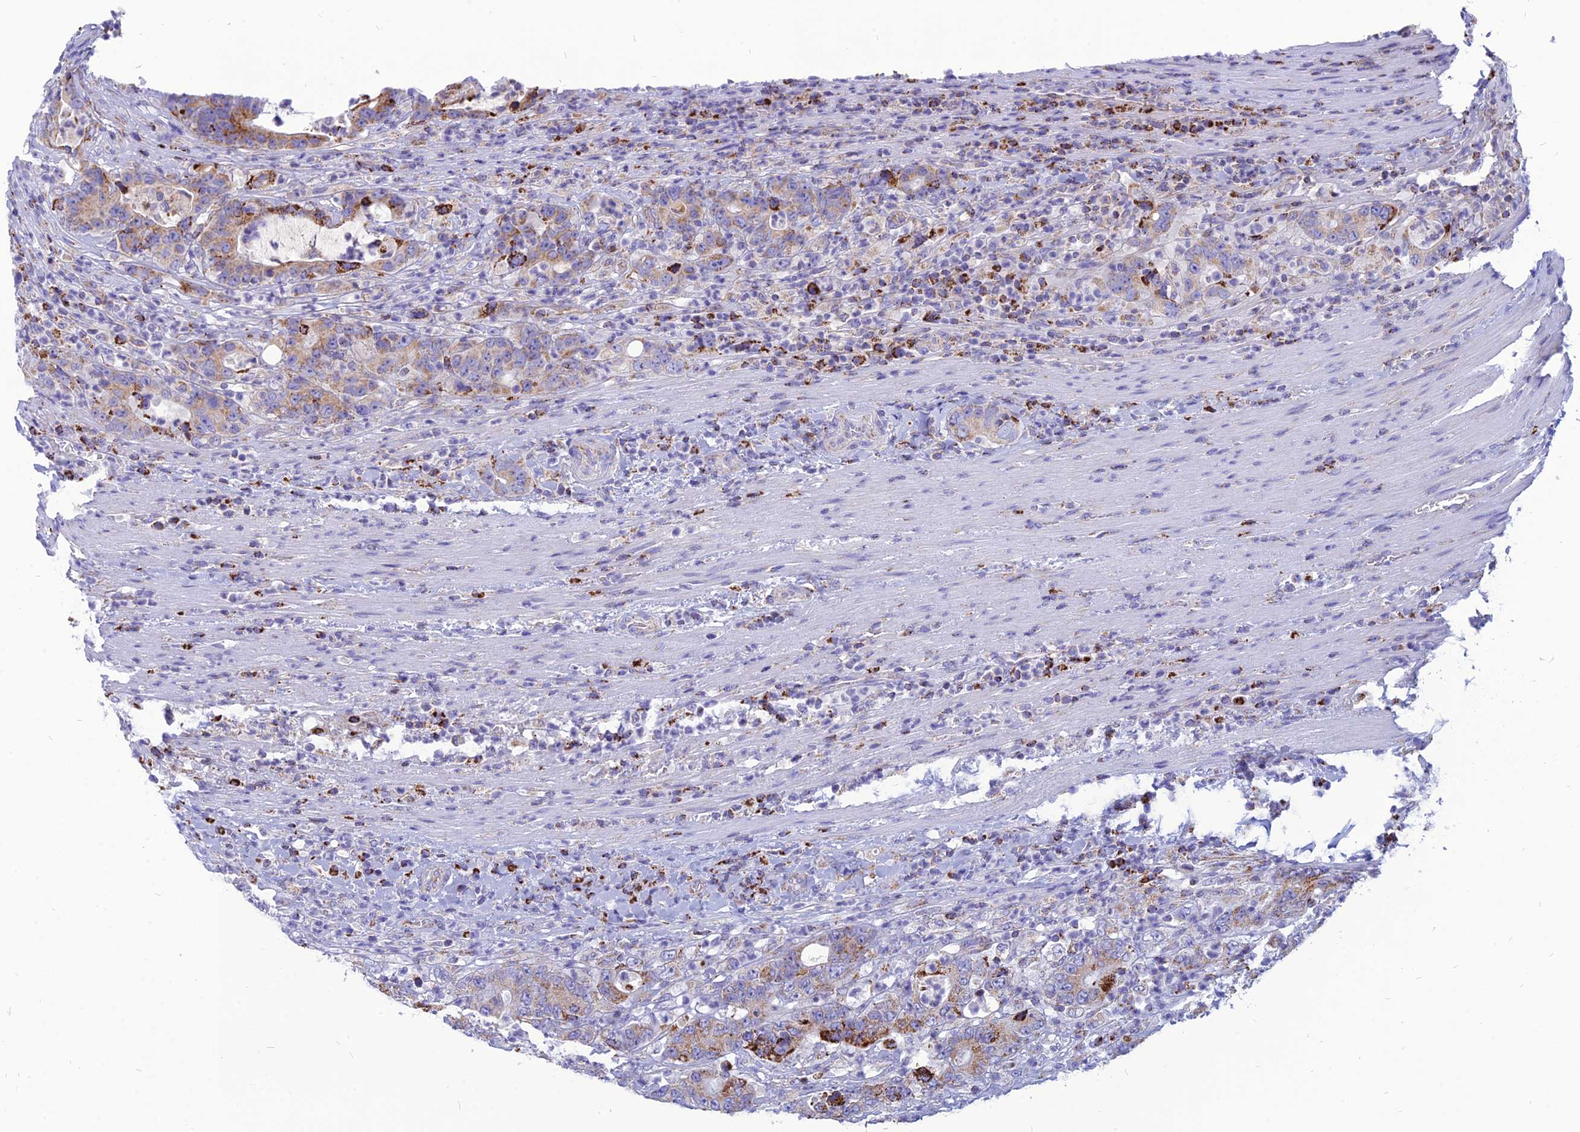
{"staining": {"intensity": "strong", "quantity": "<25%", "location": "cytoplasmic/membranous"}, "tissue": "colorectal cancer", "cell_type": "Tumor cells", "image_type": "cancer", "snomed": [{"axis": "morphology", "description": "Adenocarcinoma, NOS"}, {"axis": "topography", "description": "Colon"}], "caption": "There is medium levels of strong cytoplasmic/membranous staining in tumor cells of colorectal adenocarcinoma, as demonstrated by immunohistochemical staining (brown color).", "gene": "PACC1", "patient": {"sex": "female", "age": 75}}